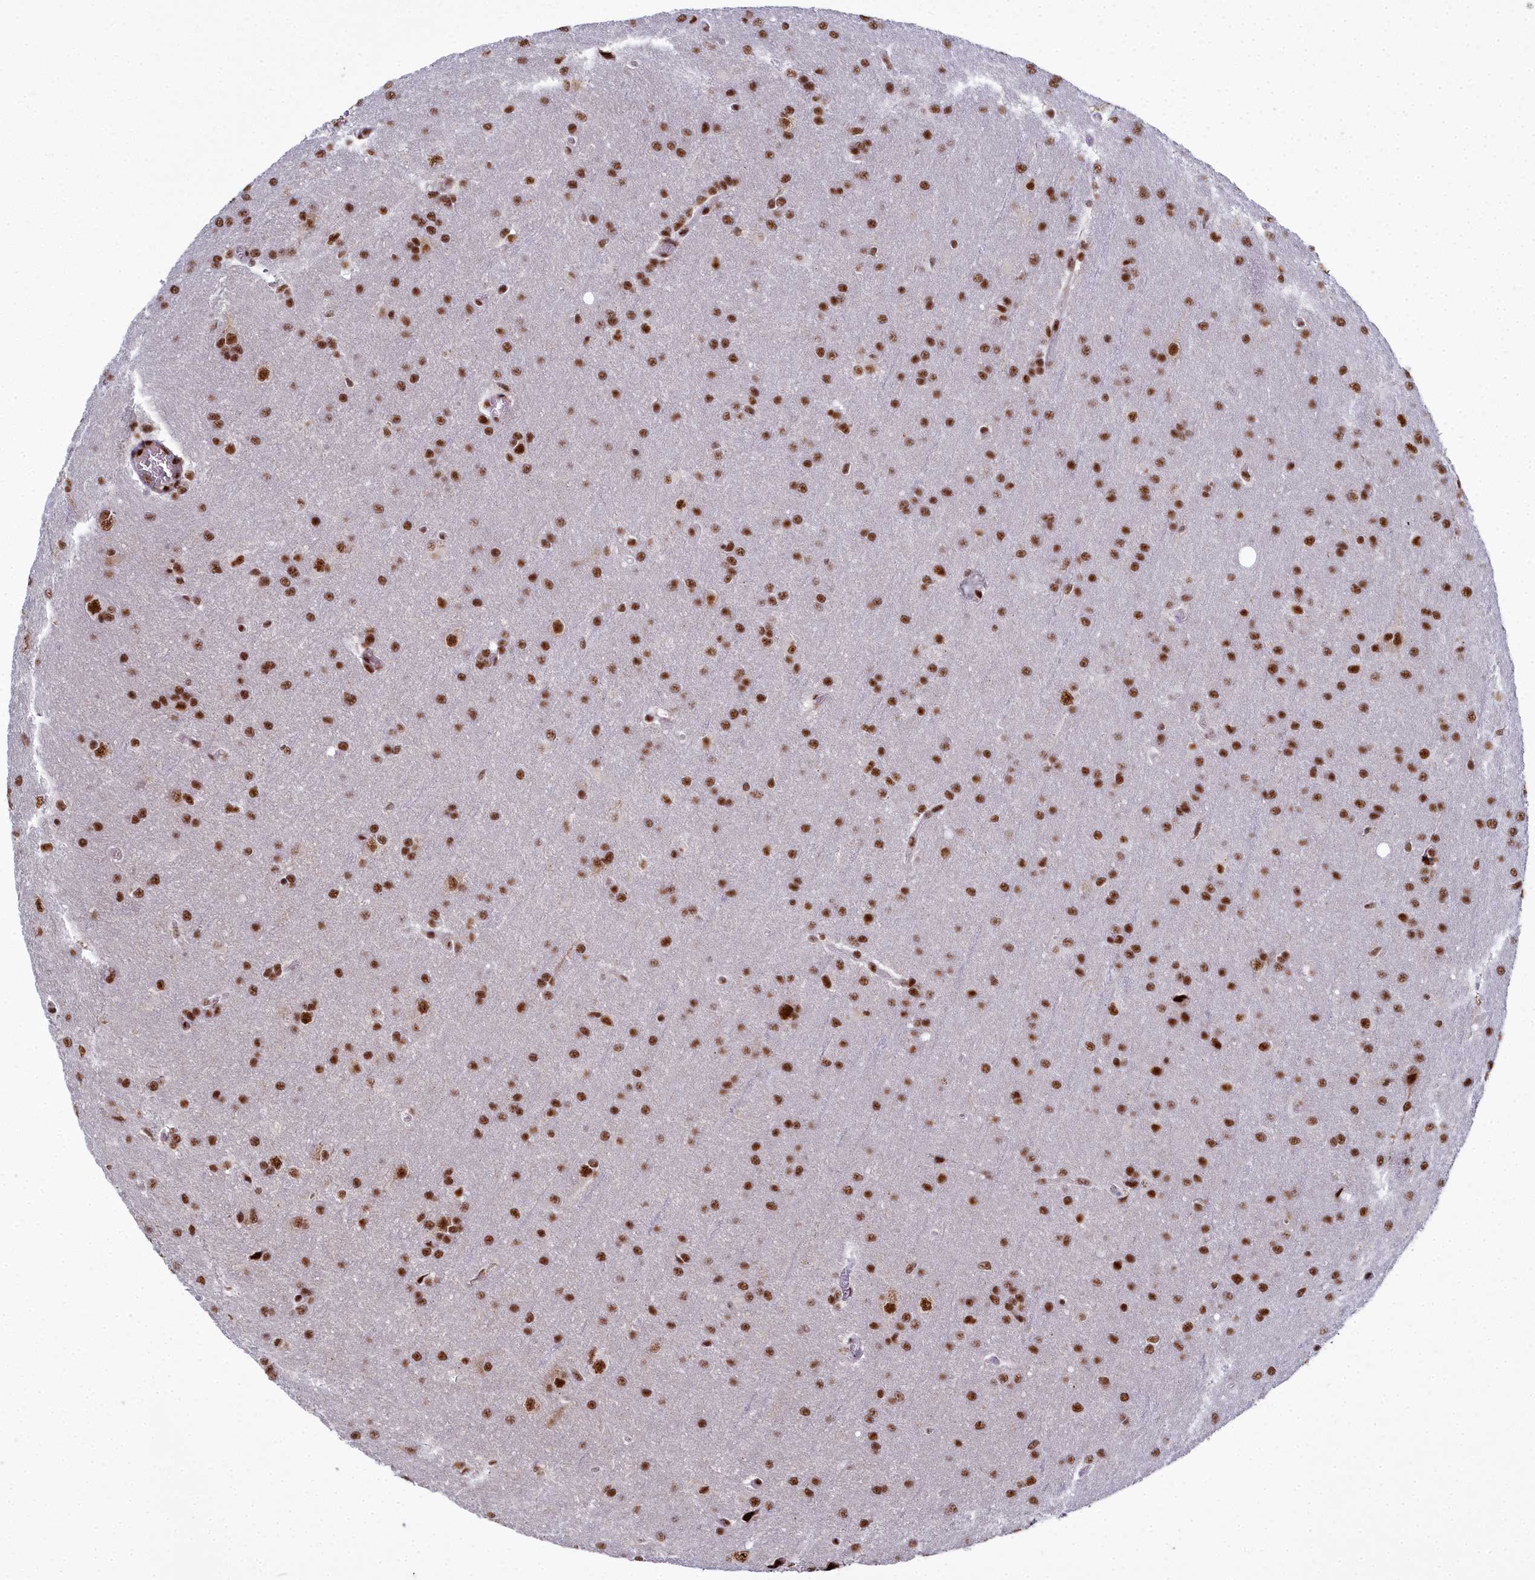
{"staining": {"intensity": "strong", "quantity": ">75%", "location": "nuclear"}, "tissue": "glioma", "cell_type": "Tumor cells", "image_type": "cancer", "snomed": [{"axis": "morphology", "description": "Glioma, malignant, Low grade"}, {"axis": "topography", "description": "Brain"}], "caption": "Malignant glioma (low-grade) stained for a protein (brown) shows strong nuclear positive expression in about >75% of tumor cells.", "gene": "SF3B3", "patient": {"sex": "female", "age": 32}}